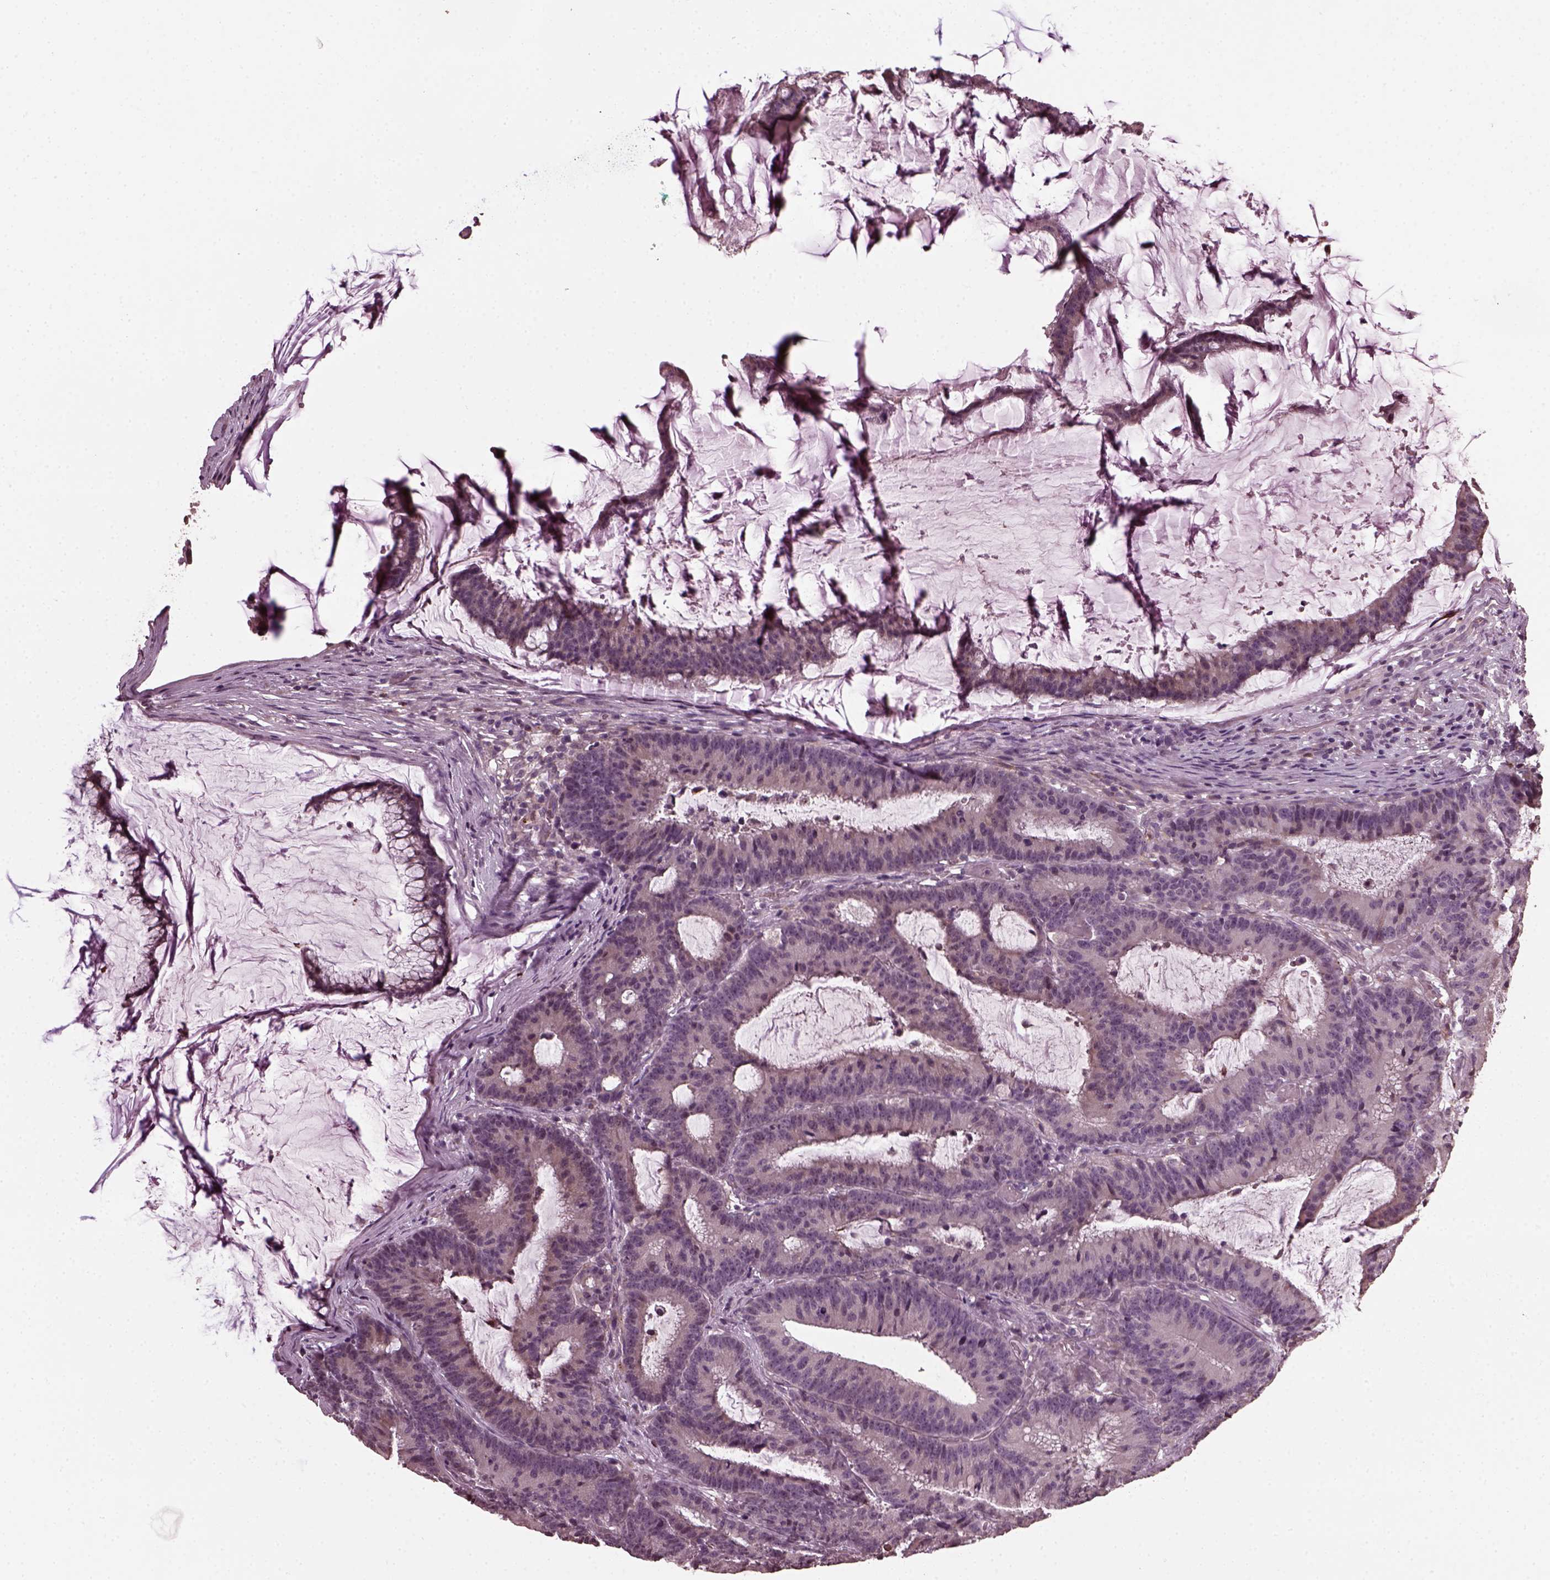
{"staining": {"intensity": "negative", "quantity": "none", "location": "none"}, "tissue": "colorectal cancer", "cell_type": "Tumor cells", "image_type": "cancer", "snomed": [{"axis": "morphology", "description": "Adenocarcinoma, NOS"}, {"axis": "topography", "description": "Colon"}], "caption": "DAB immunohistochemical staining of adenocarcinoma (colorectal) displays no significant staining in tumor cells. (IHC, brightfield microscopy, high magnification).", "gene": "RUFY3", "patient": {"sex": "female", "age": 78}}